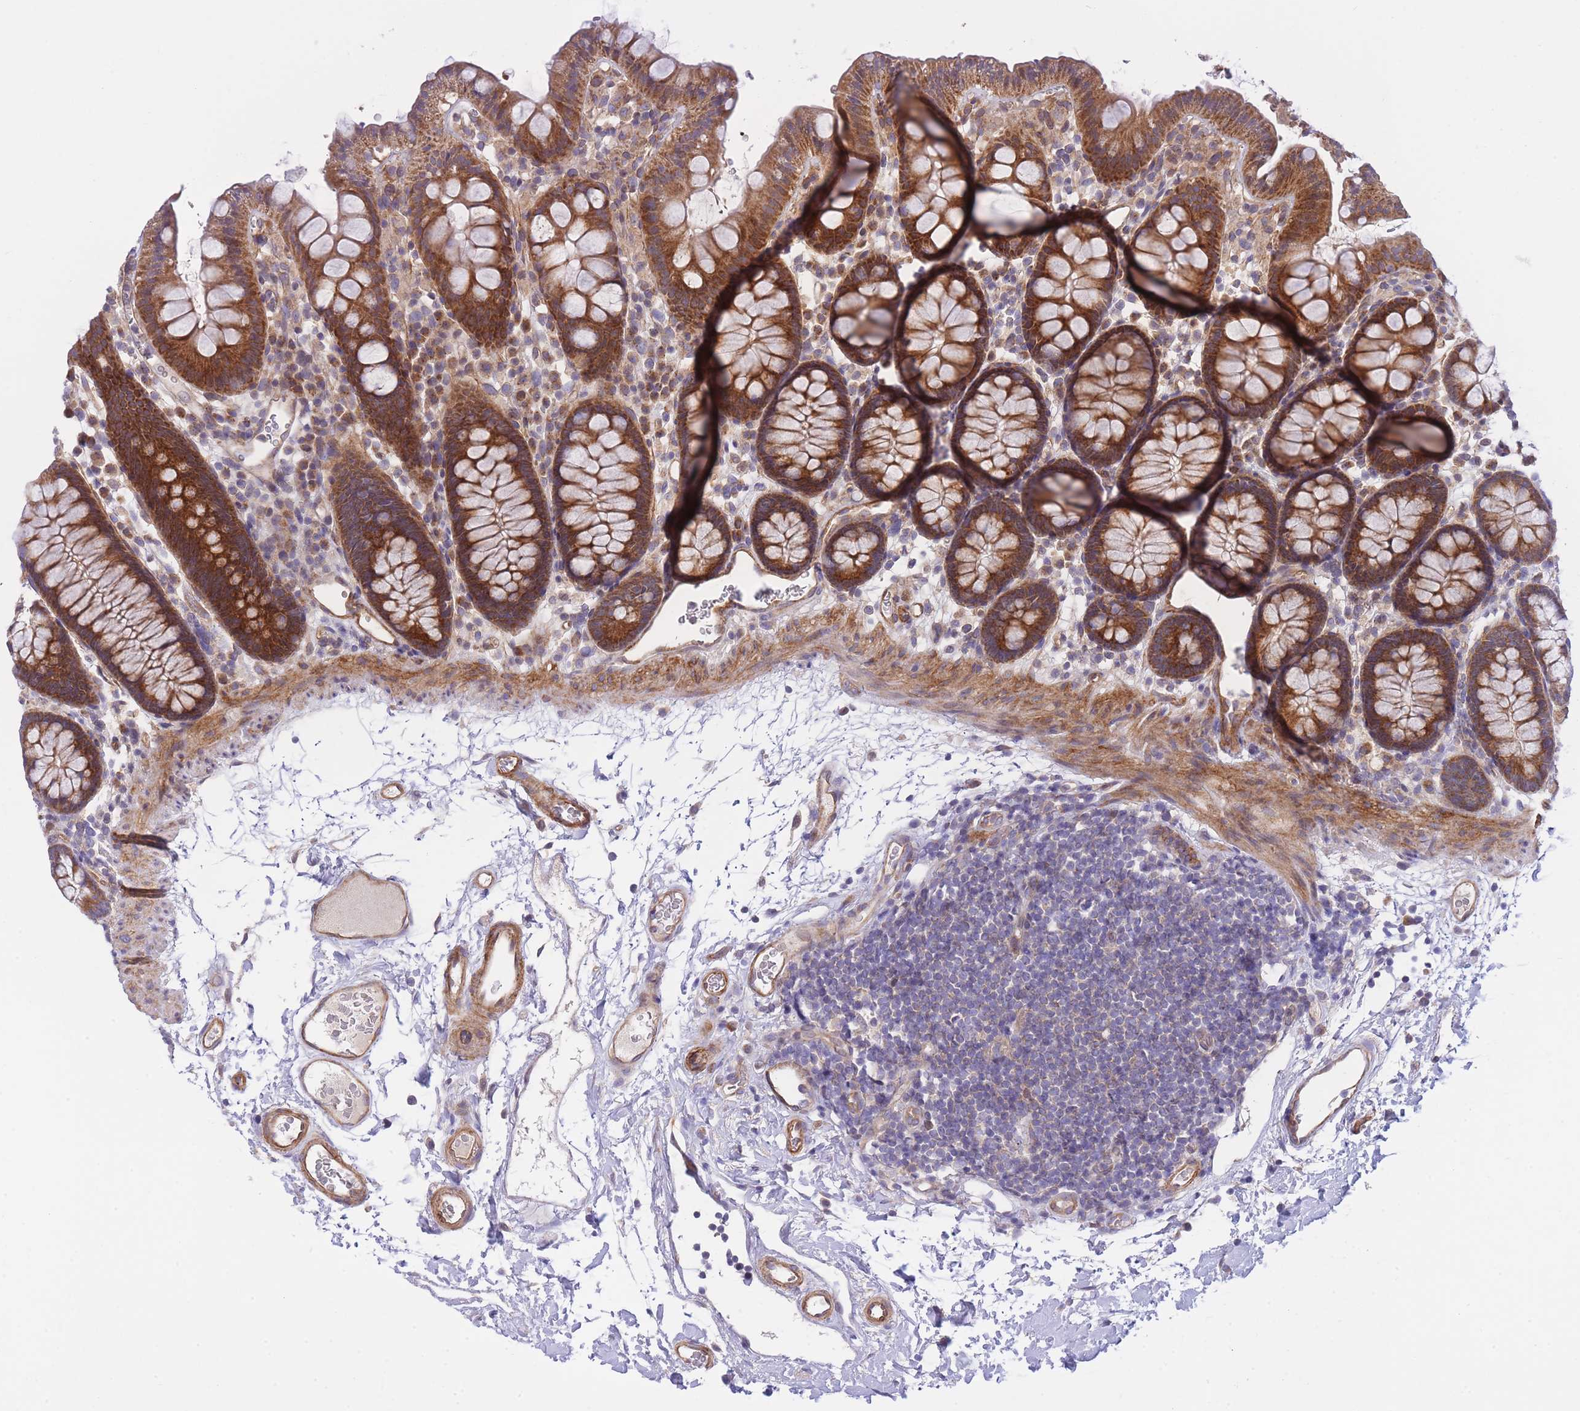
{"staining": {"intensity": "moderate", "quantity": ">75%", "location": "cytoplasmic/membranous"}, "tissue": "colon", "cell_type": "Endothelial cells", "image_type": "normal", "snomed": [{"axis": "morphology", "description": "Normal tissue, NOS"}, {"axis": "topography", "description": "Colon"}], "caption": "This is an image of immunohistochemistry staining of normal colon, which shows moderate positivity in the cytoplasmic/membranous of endothelial cells.", "gene": "CHAC1", "patient": {"sex": "male", "age": 75}}